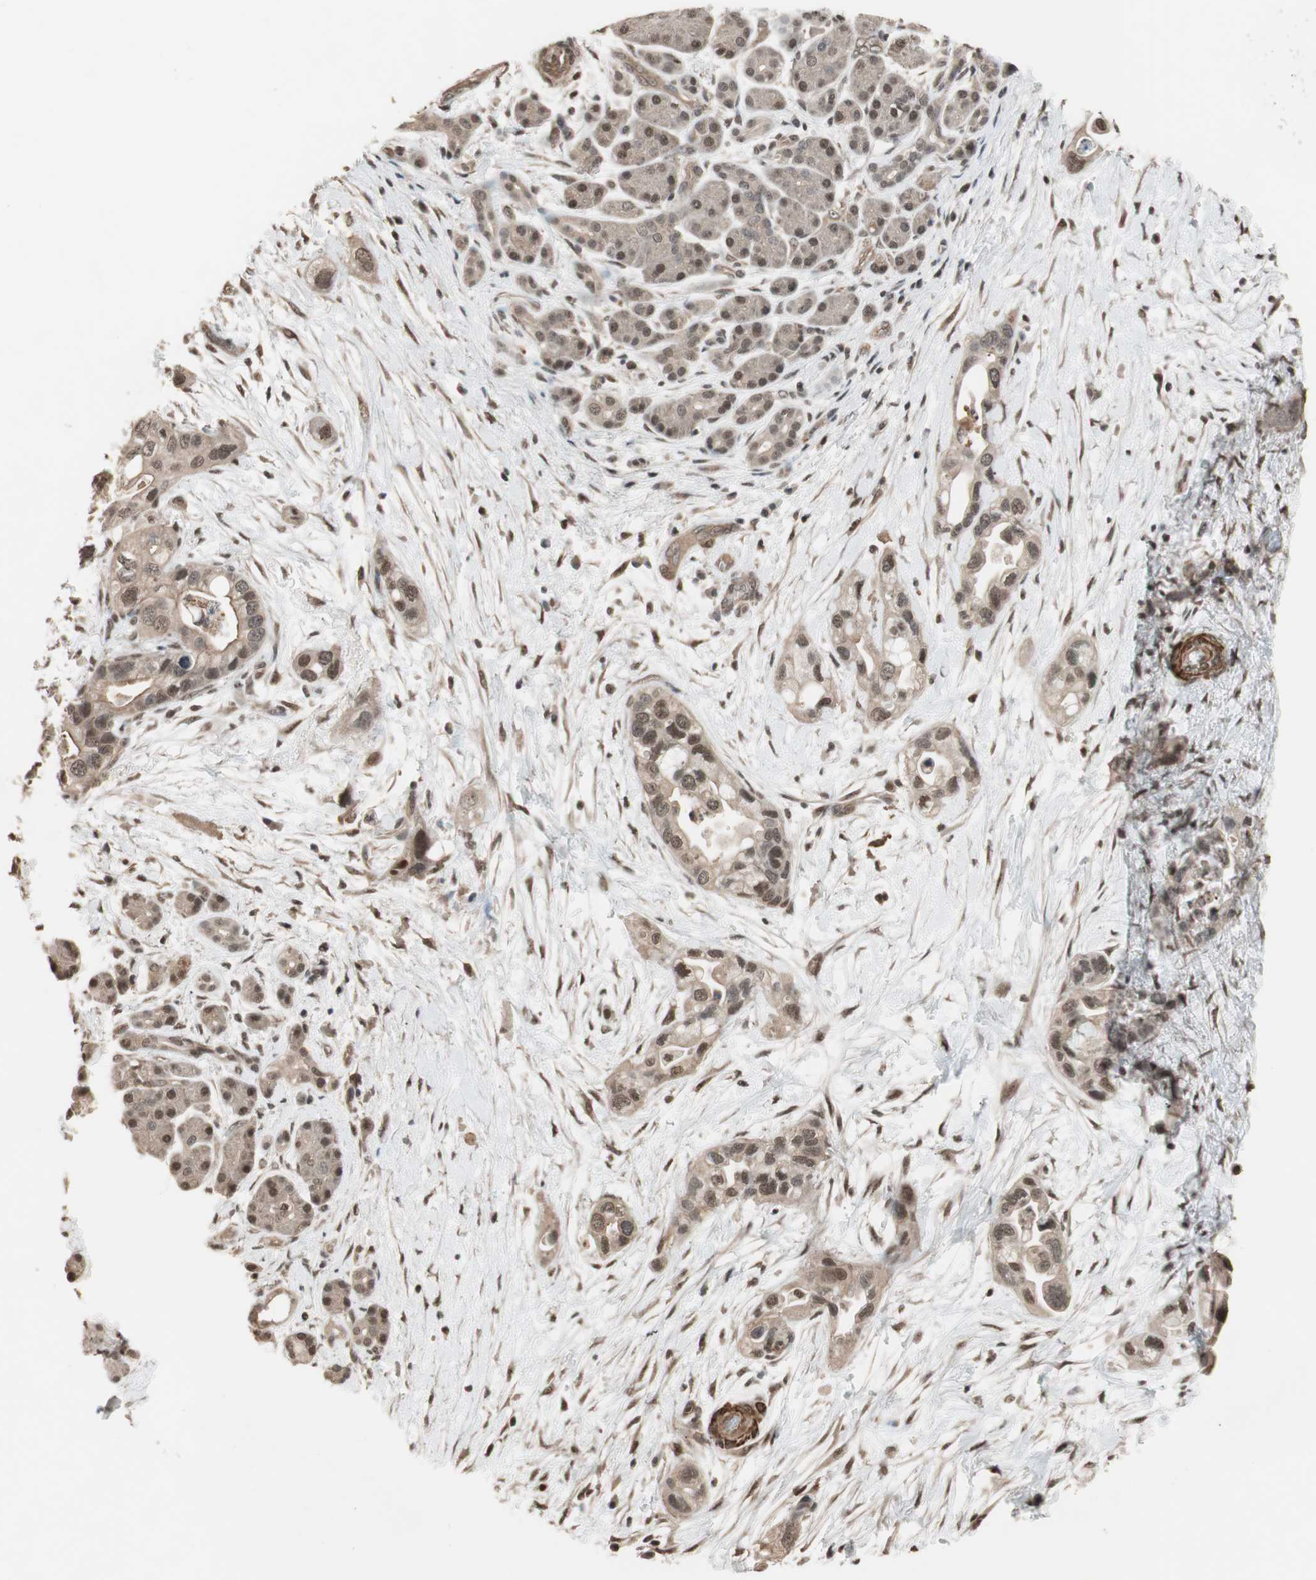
{"staining": {"intensity": "weak", "quantity": "25%-75%", "location": "cytoplasmic/membranous,nuclear"}, "tissue": "pancreatic cancer", "cell_type": "Tumor cells", "image_type": "cancer", "snomed": [{"axis": "morphology", "description": "Adenocarcinoma, NOS"}, {"axis": "topography", "description": "Pancreas"}], "caption": "About 25%-75% of tumor cells in human pancreatic adenocarcinoma reveal weak cytoplasmic/membranous and nuclear protein positivity as visualized by brown immunohistochemical staining.", "gene": "DRAP1", "patient": {"sex": "female", "age": 77}}